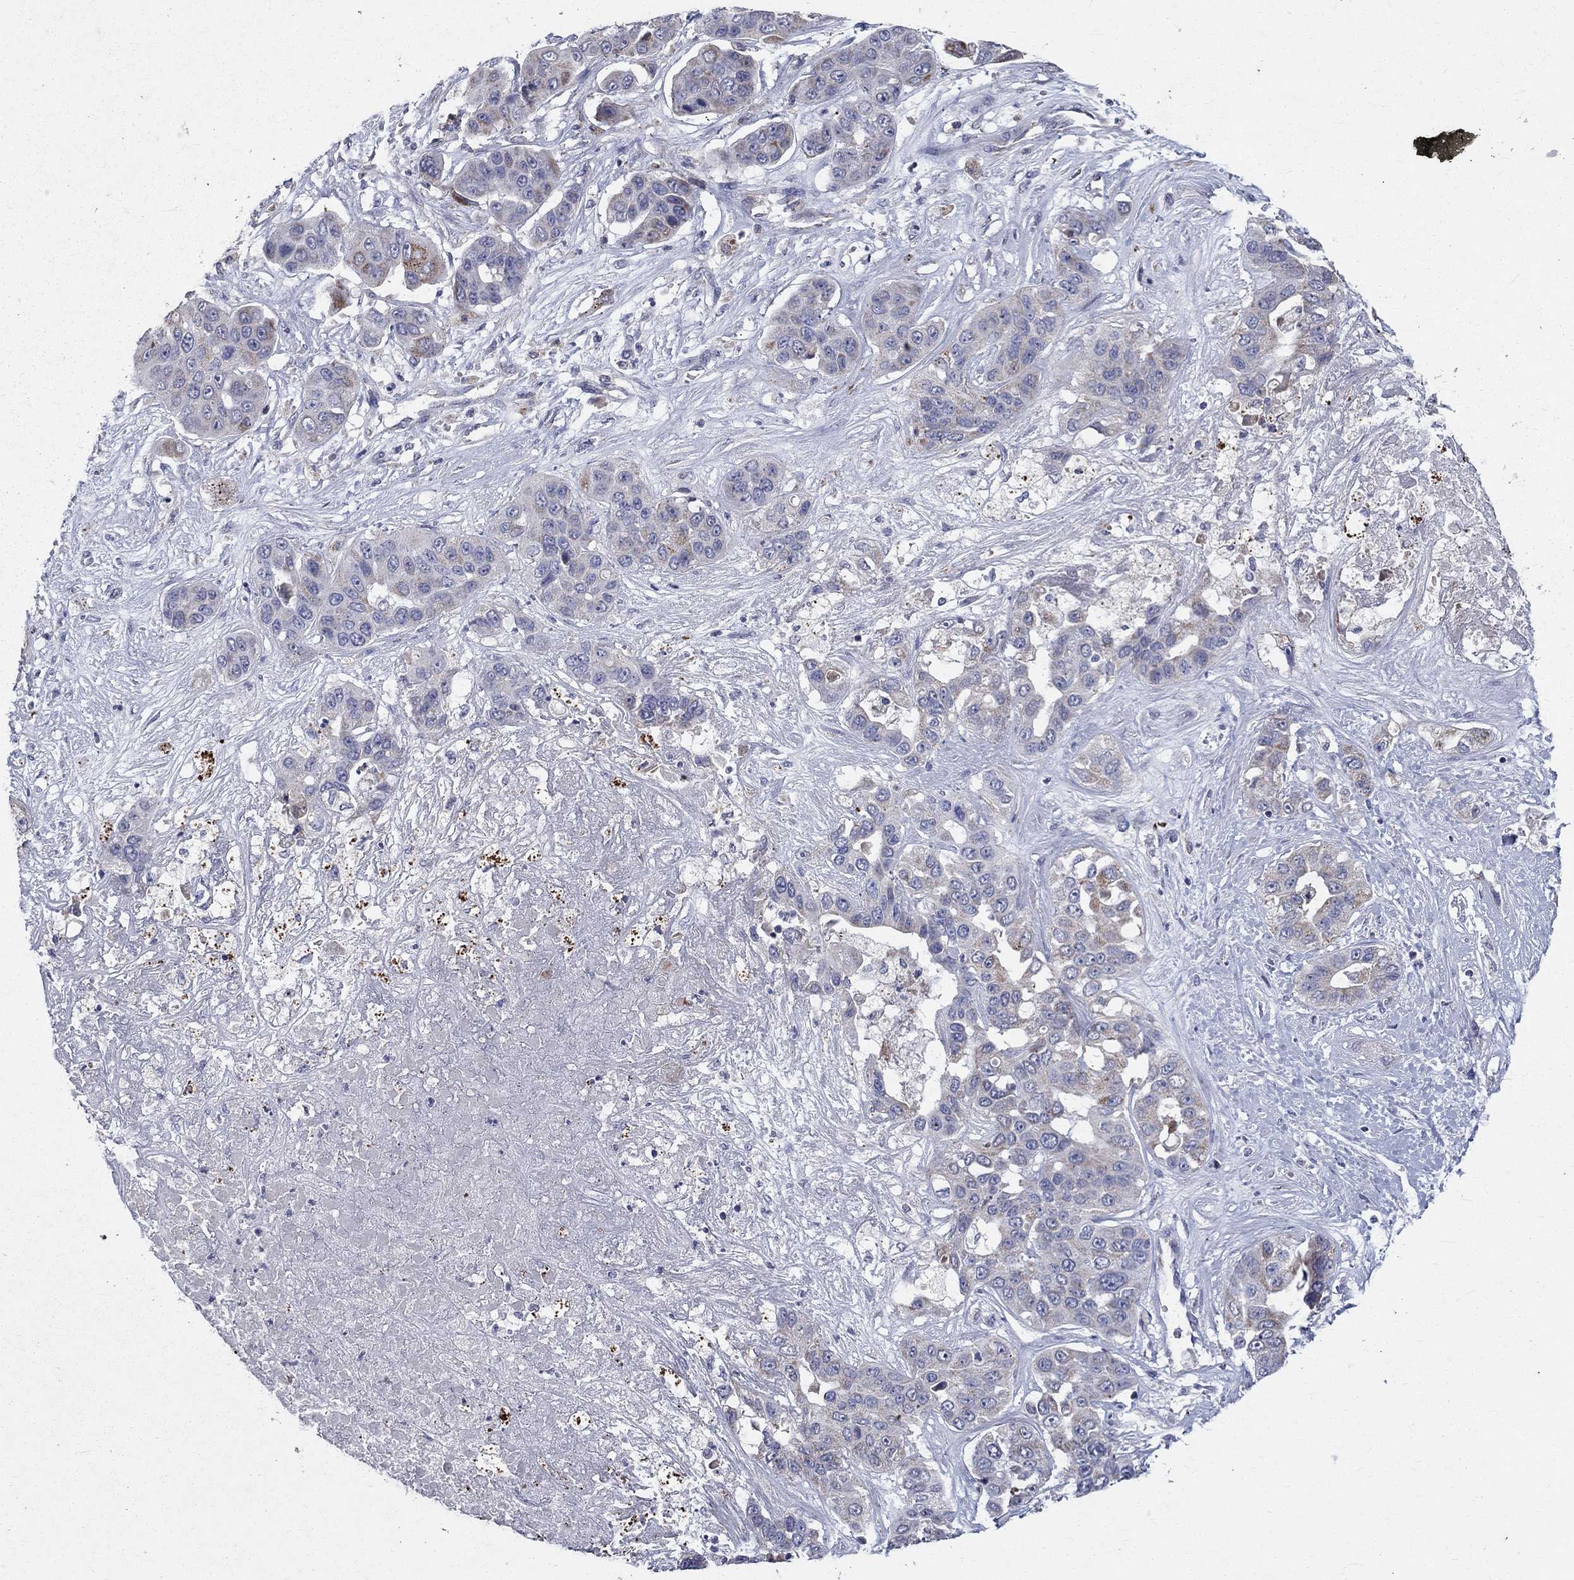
{"staining": {"intensity": "weak", "quantity": "<25%", "location": "cytoplasmic/membranous"}, "tissue": "liver cancer", "cell_type": "Tumor cells", "image_type": "cancer", "snomed": [{"axis": "morphology", "description": "Cholangiocarcinoma"}, {"axis": "topography", "description": "Liver"}], "caption": "Immunohistochemistry micrograph of neoplastic tissue: human liver cancer (cholangiocarcinoma) stained with DAB (3,3'-diaminobenzidine) demonstrates no significant protein staining in tumor cells. Nuclei are stained in blue.", "gene": "SLC4A10", "patient": {"sex": "female", "age": 52}}